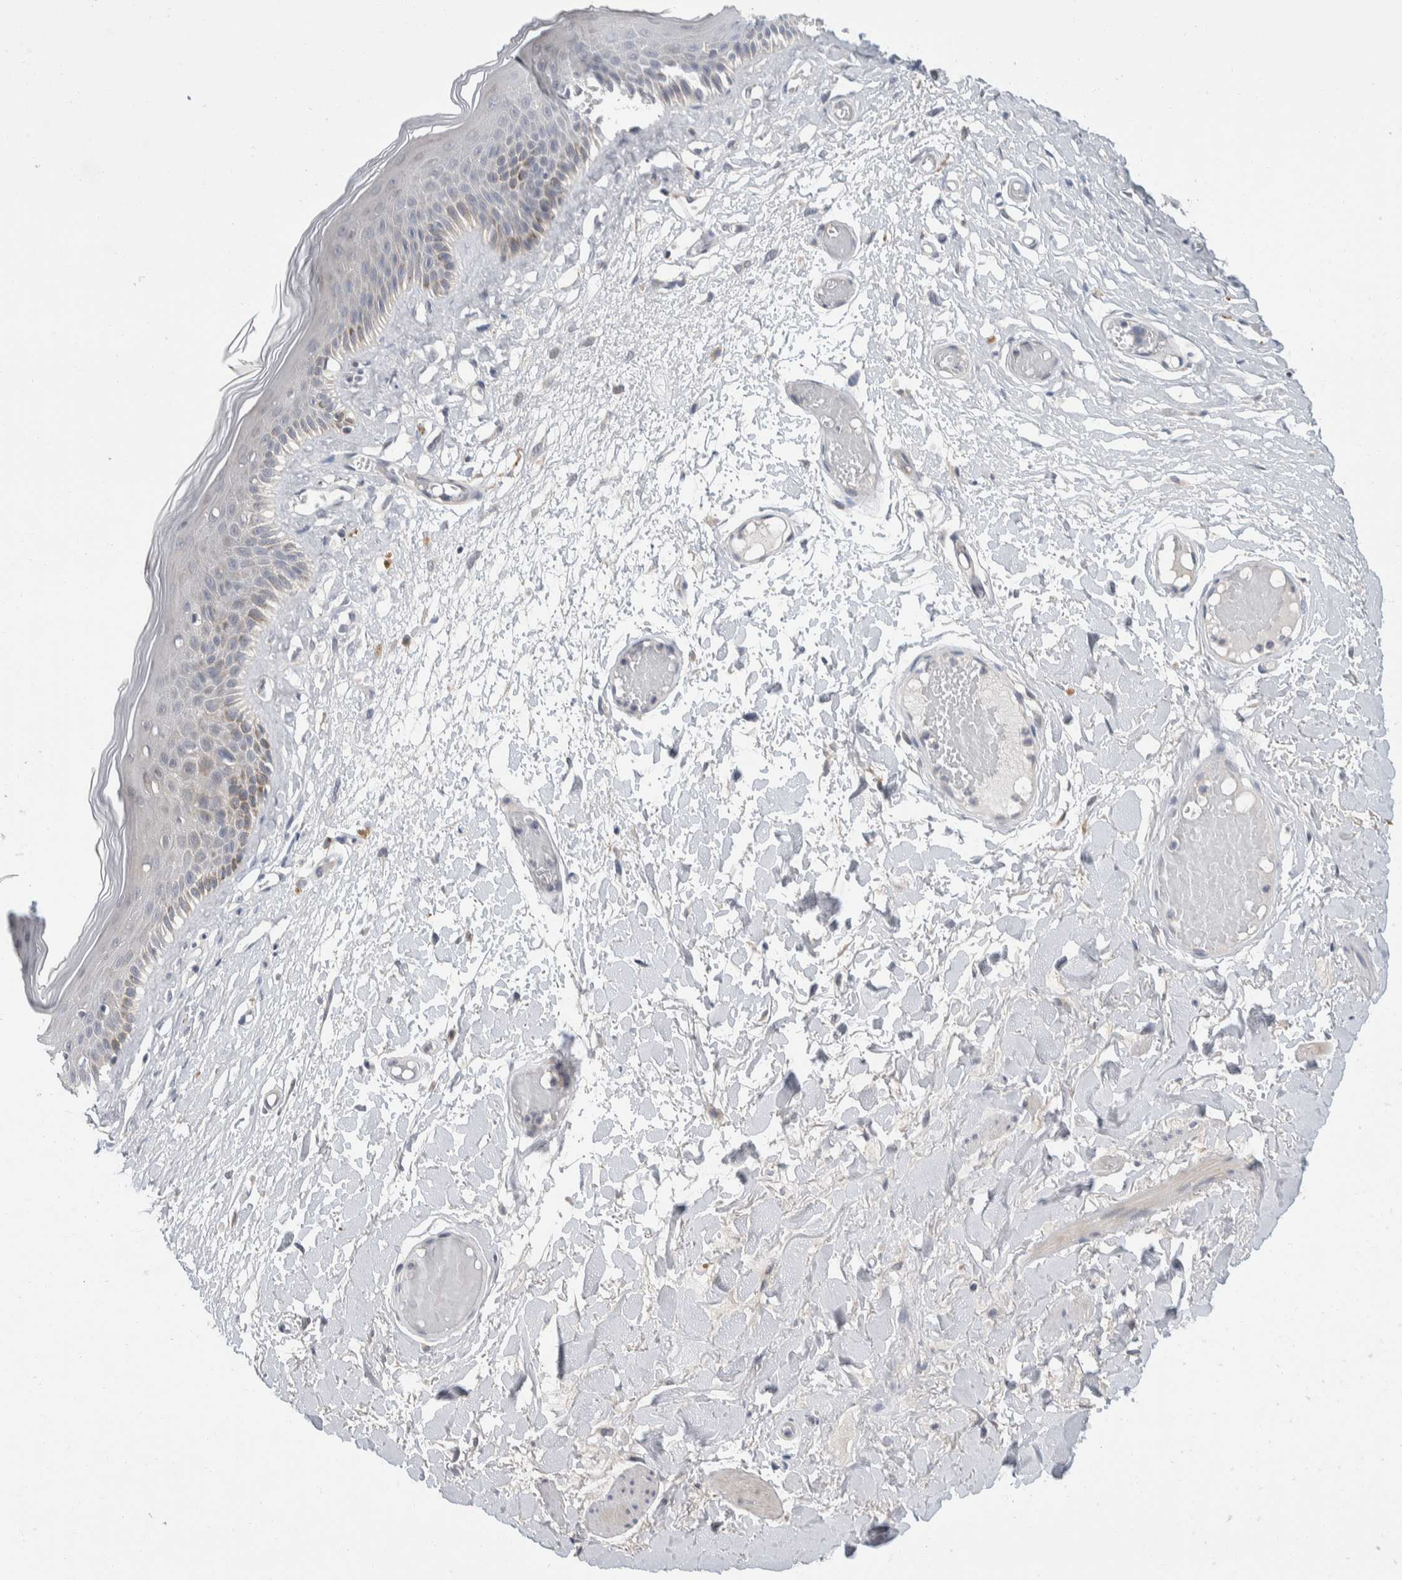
{"staining": {"intensity": "weak", "quantity": "<25%", "location": "cytoplasmic/membranous"}, "tissue": "skin", "cell_type": "Epidermal cells", "image_type": "normal", "snomed": [{"axis": "morphology", "description": "Normal tissue, NOS"}, {"axis": "topography", "description": "Vulva"}], "caption": "This is an immunohistochemistry (IHC) micrograph of unremarkable human skin. There is no expression in epidermal cells.", "gene": "SHPK", "patient": {"sex": "female", "age": 73}}